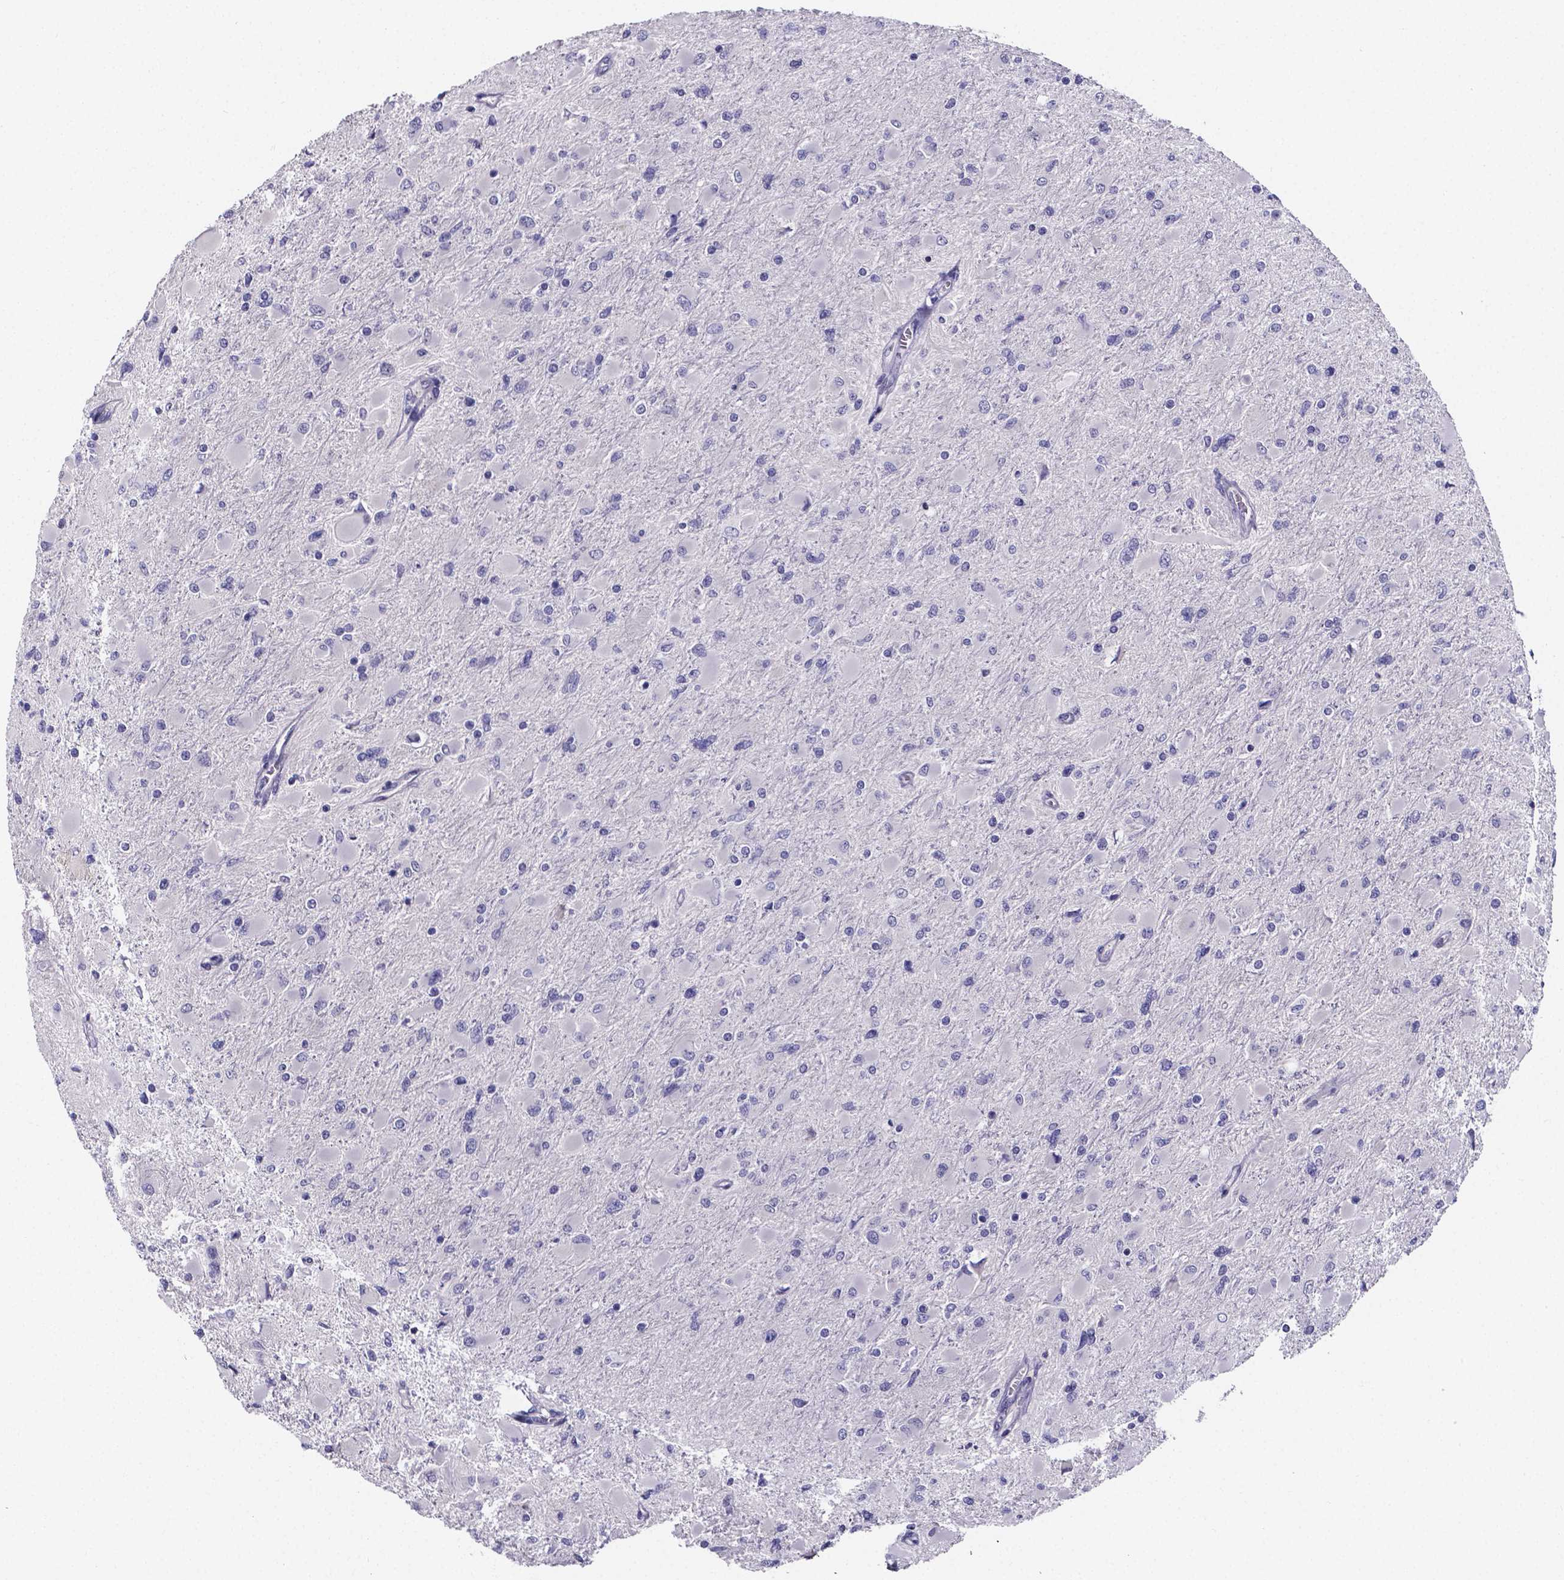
{"staining": {"intensity": "negative", "quantity": "none", "location": "none"}, "tissue": "glioma", "cell_type": "Tumor cells", "image_type": "cancer", "snomed": [{"axis": "morphology", "description": "Glioma, malignant, High grade"}, {"axis": "topography", "description": "Cerebral cortex"}], "caption": "Protein analysis of malignant glioma (high-grade) demonstrates no significant expression in tumor cells.", "gene": "IZUMO1", "patient": {"sex": "female", "age": 36}}